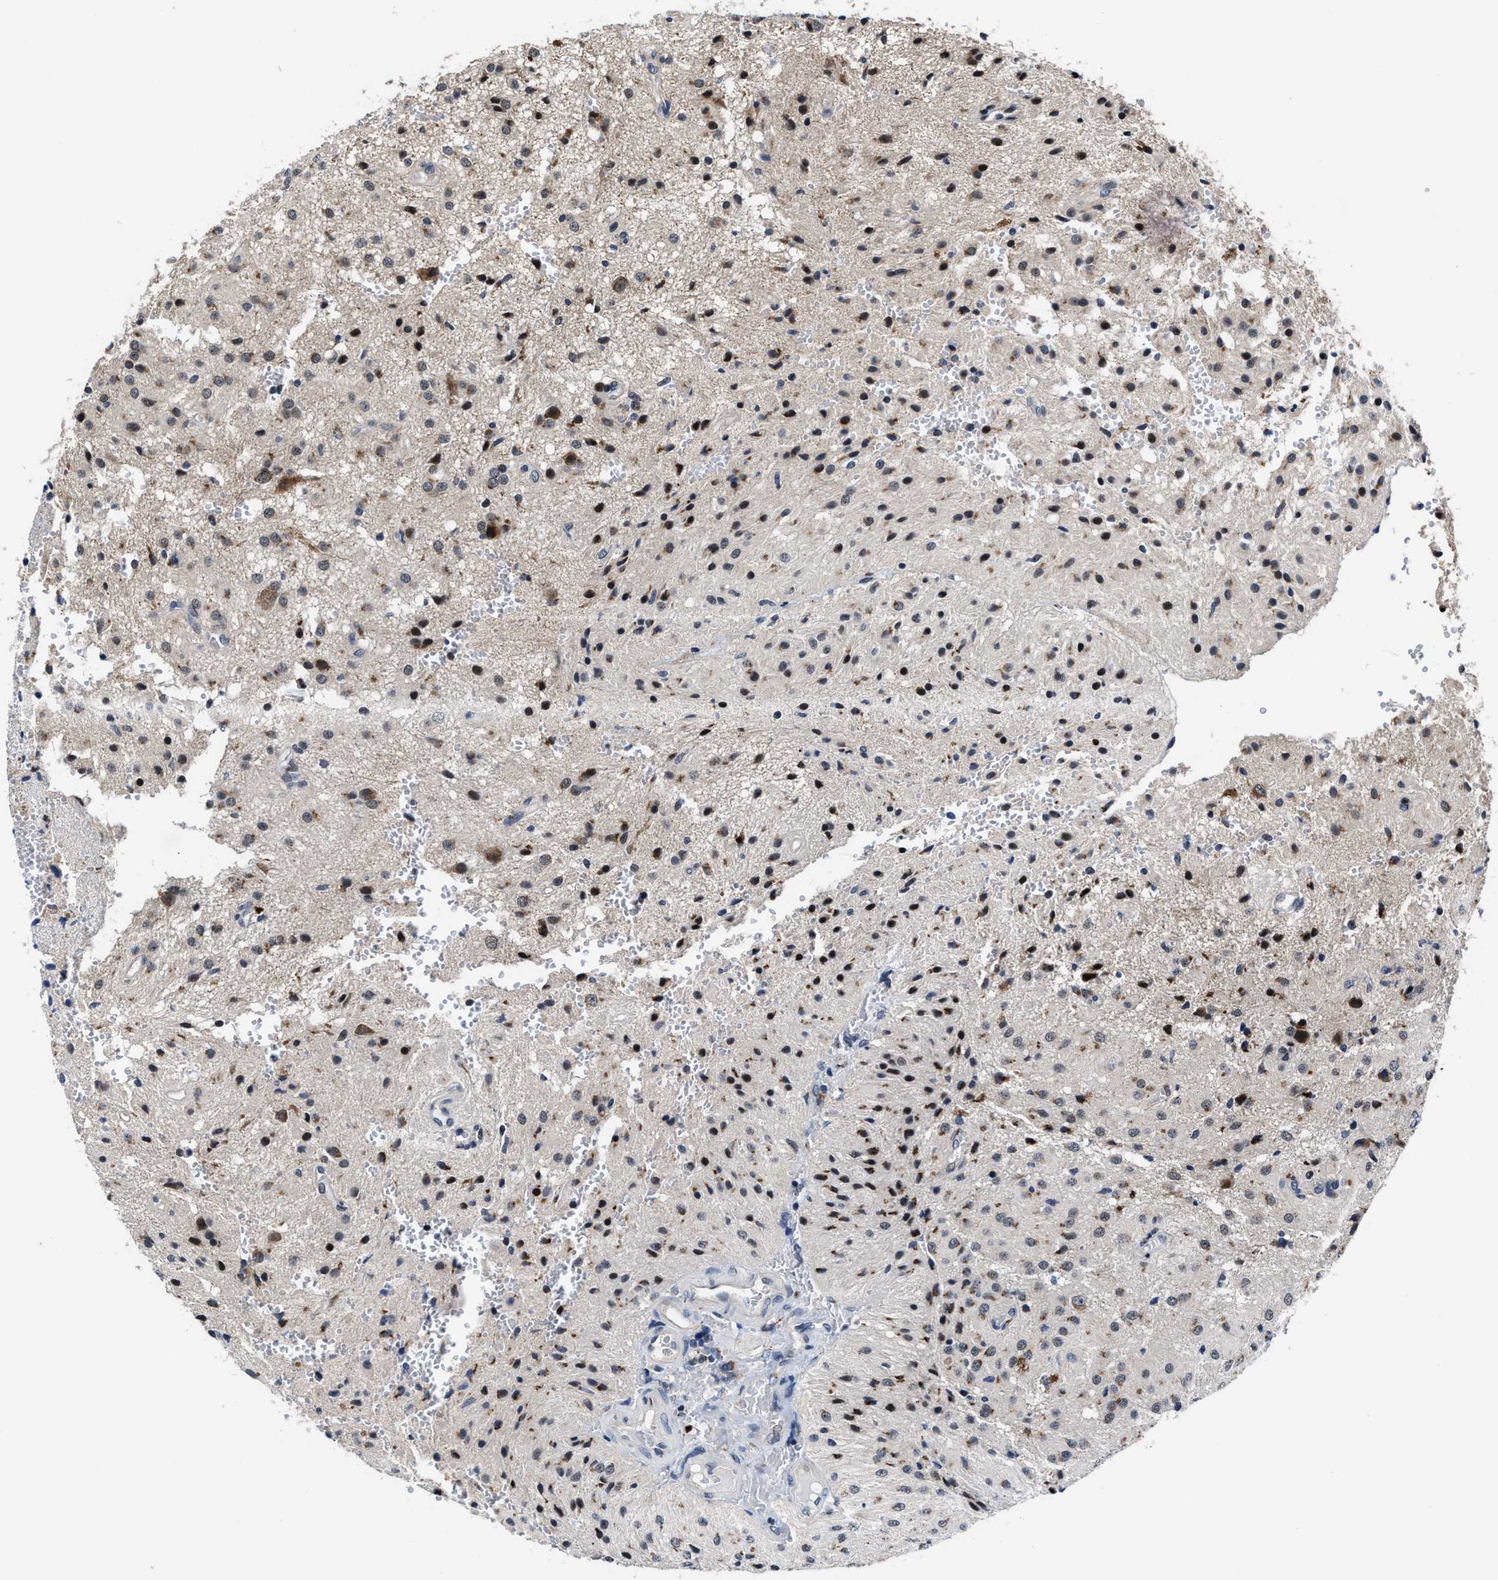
{"staining": {"intensity": "moderate", "quantity": "<25%", "location": "cytoplasmic/membranous"}, "tissue": "glioma", "cell_type": "Tumor cells", "image_type": "cancer", "snomed": [{"axis": "morphology", "description": "Glioma, malignant, High grade"}, {"axis": "topography", "description": "Brain"}], "caption": "Human glioma stained with a brown dye shows moderate cytoplasmic/membranous positive positivity in approximately <25% of tumor cells.", "gene": "TMEM53", "patient": {"sex": "female", "age": 59}}